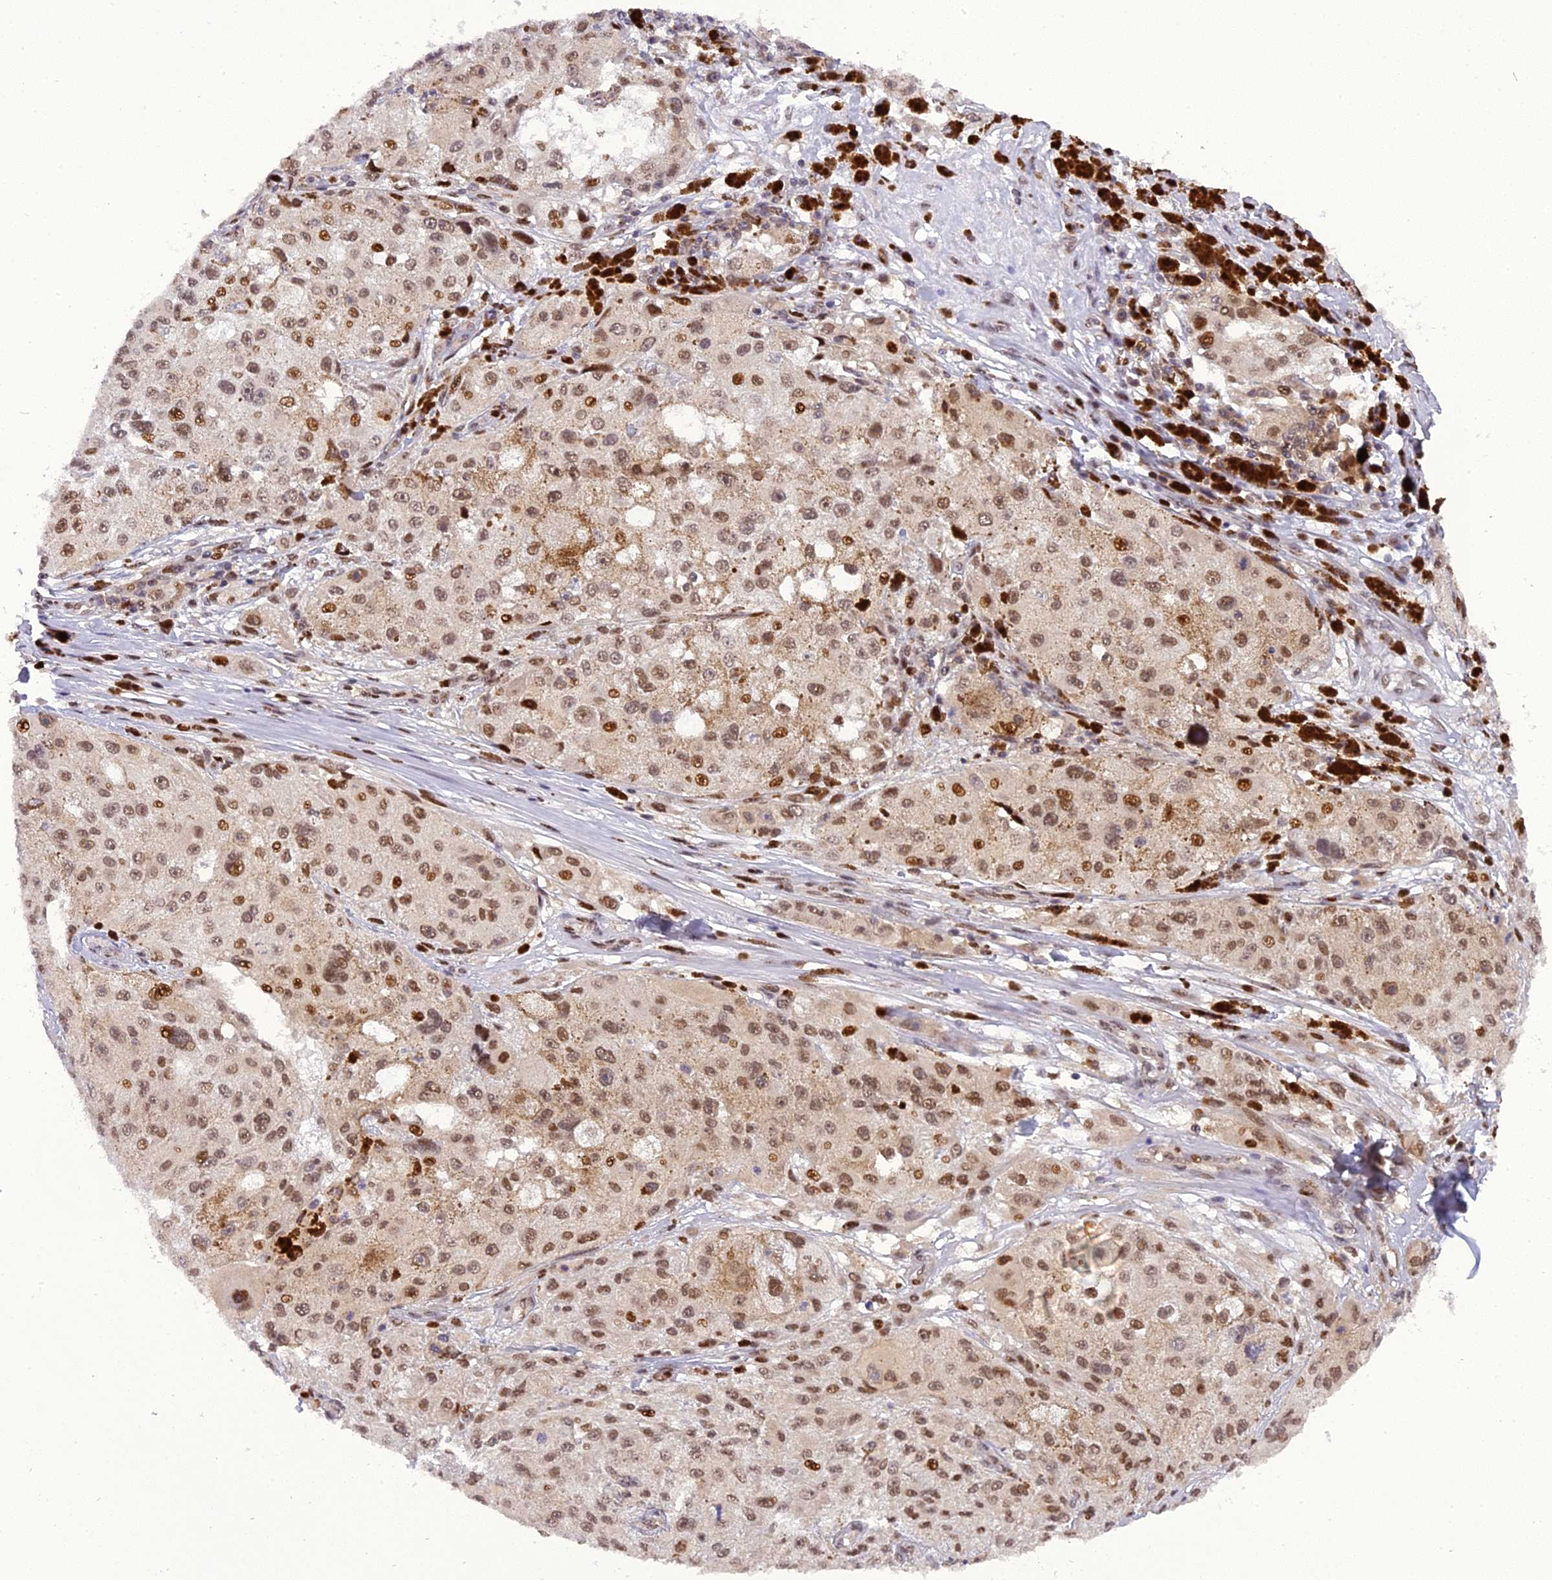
{"staining": {"intensity": "moderate", "quantity": ">75%", "location": "nuclear"}, "tissue": "melanoma", "cell_type": "Tumor cells", "image_type": "cancer", "snomed": [{"axis": "morphology", "description": "Necrosis, NOS"}, {"axis": "morphology", "description": "Malignant melanoma, NOS"}, {"axis": "topography", "description": "Skin"}], "caption": "High-magnification brightfield microscopy of malignant melanoma stained with DAB (3,3'-diaminobenzidine) (brown) and counterstained with hematoxylin (blue). tumor cells exhibit moderate nuclear expression is seen in approximately>75% of cells. The staining is performed using DAB brown chromogen to label protein expression. The nuclei are counter-stained blue using hematoxylin.", "gene": "RABGGTA", "patient": {"sex": "female", "age": 87}}